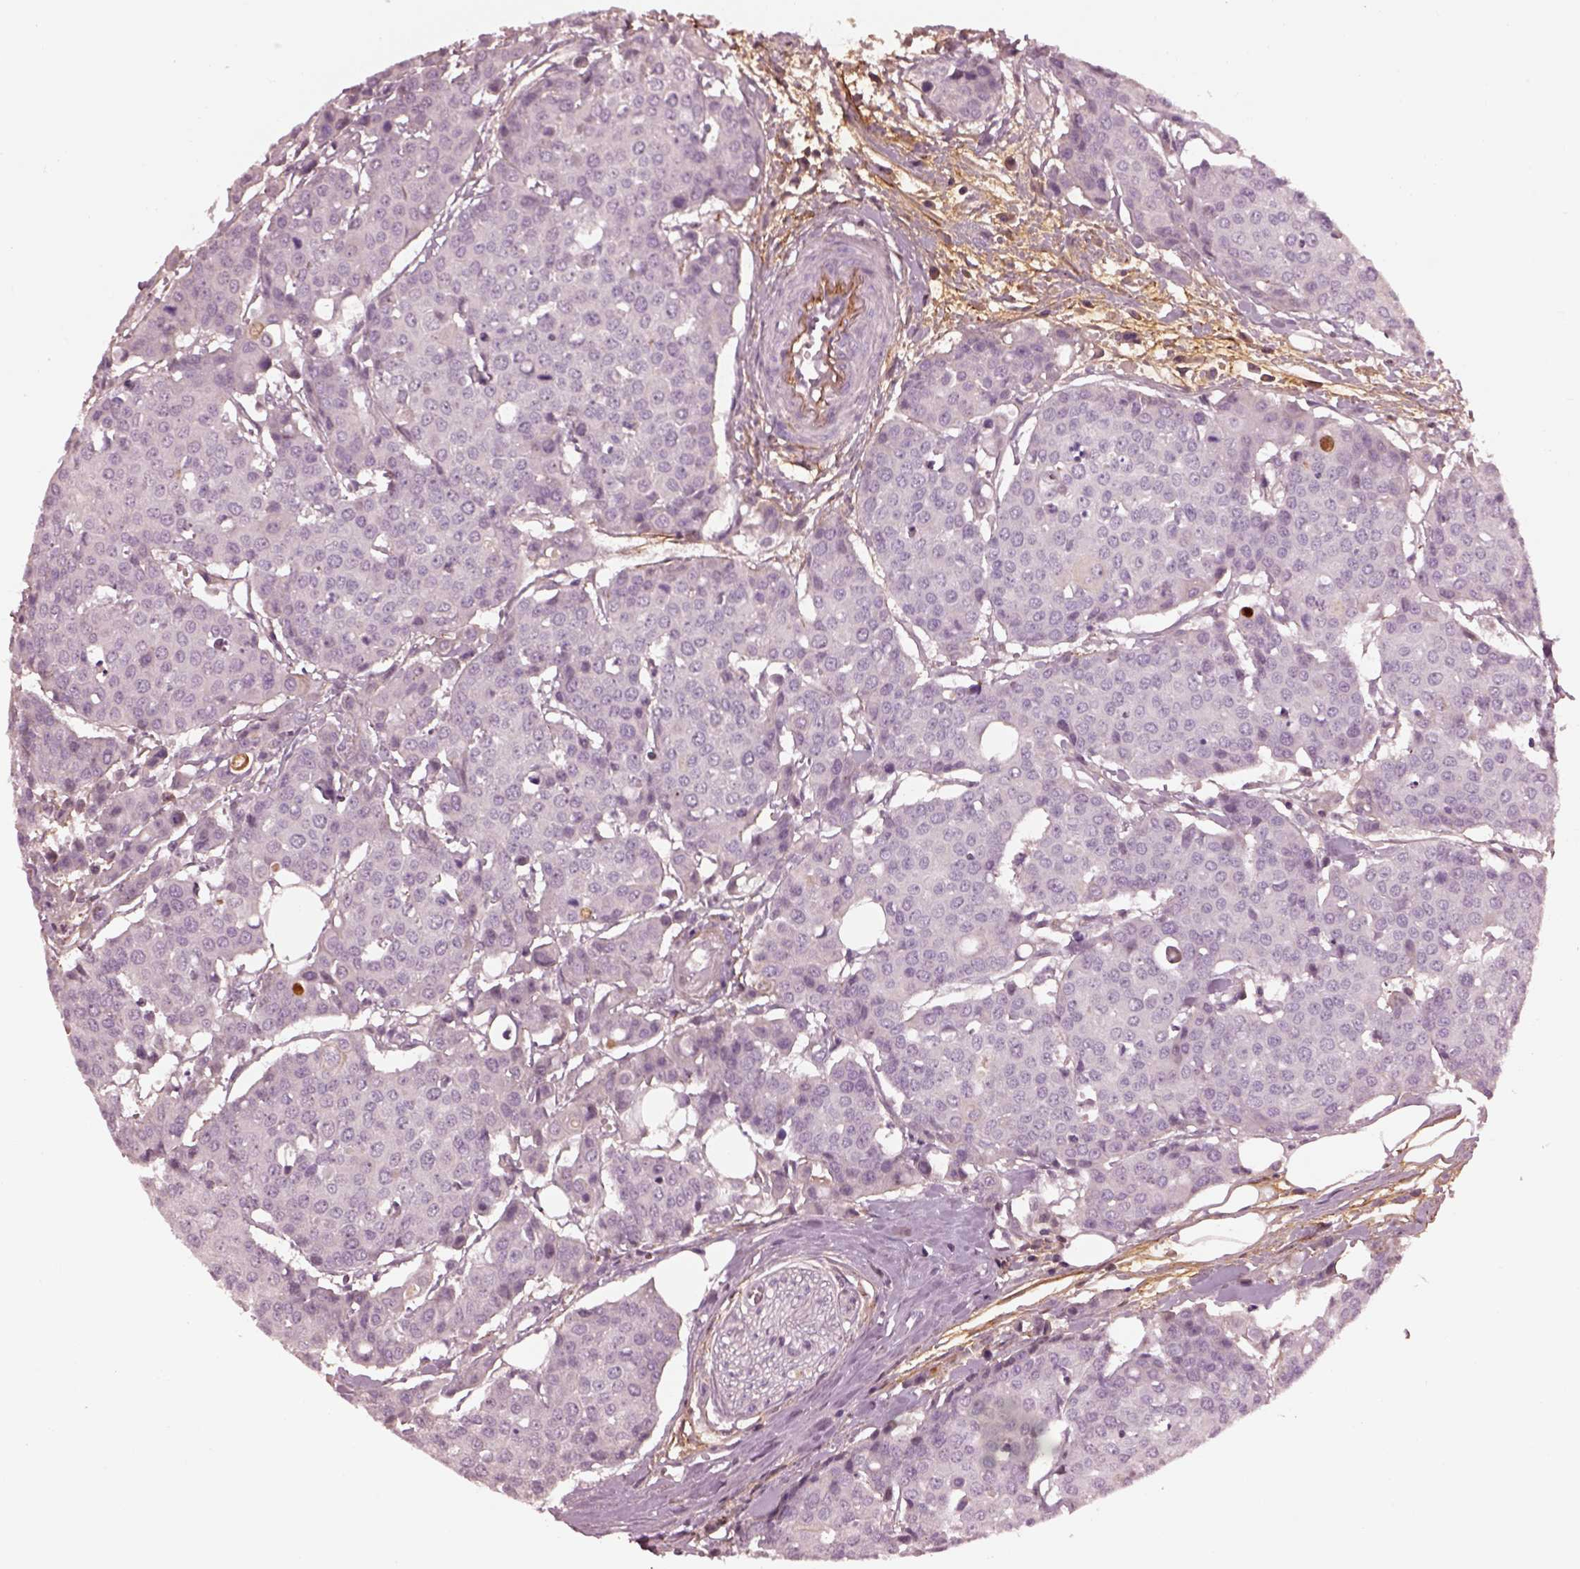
{"staining": {"intensity": "negative", "quantity": "none", "location": "none"}, "tissue": "carcinoid", "cell_type": "Tumor cells", "image_type": "cancer", "snomed": [{"axis": "morphology", "description": "Carcinoid, malignant, NOS"}, {"axis": "topography", "description": "Colon"}], "caption": "Image shows no protein expression in tumor cells of carcinoid (malignant) tissue.", "gene": "EFEMP1", "patient": {"sex": "male", "age": 81}}